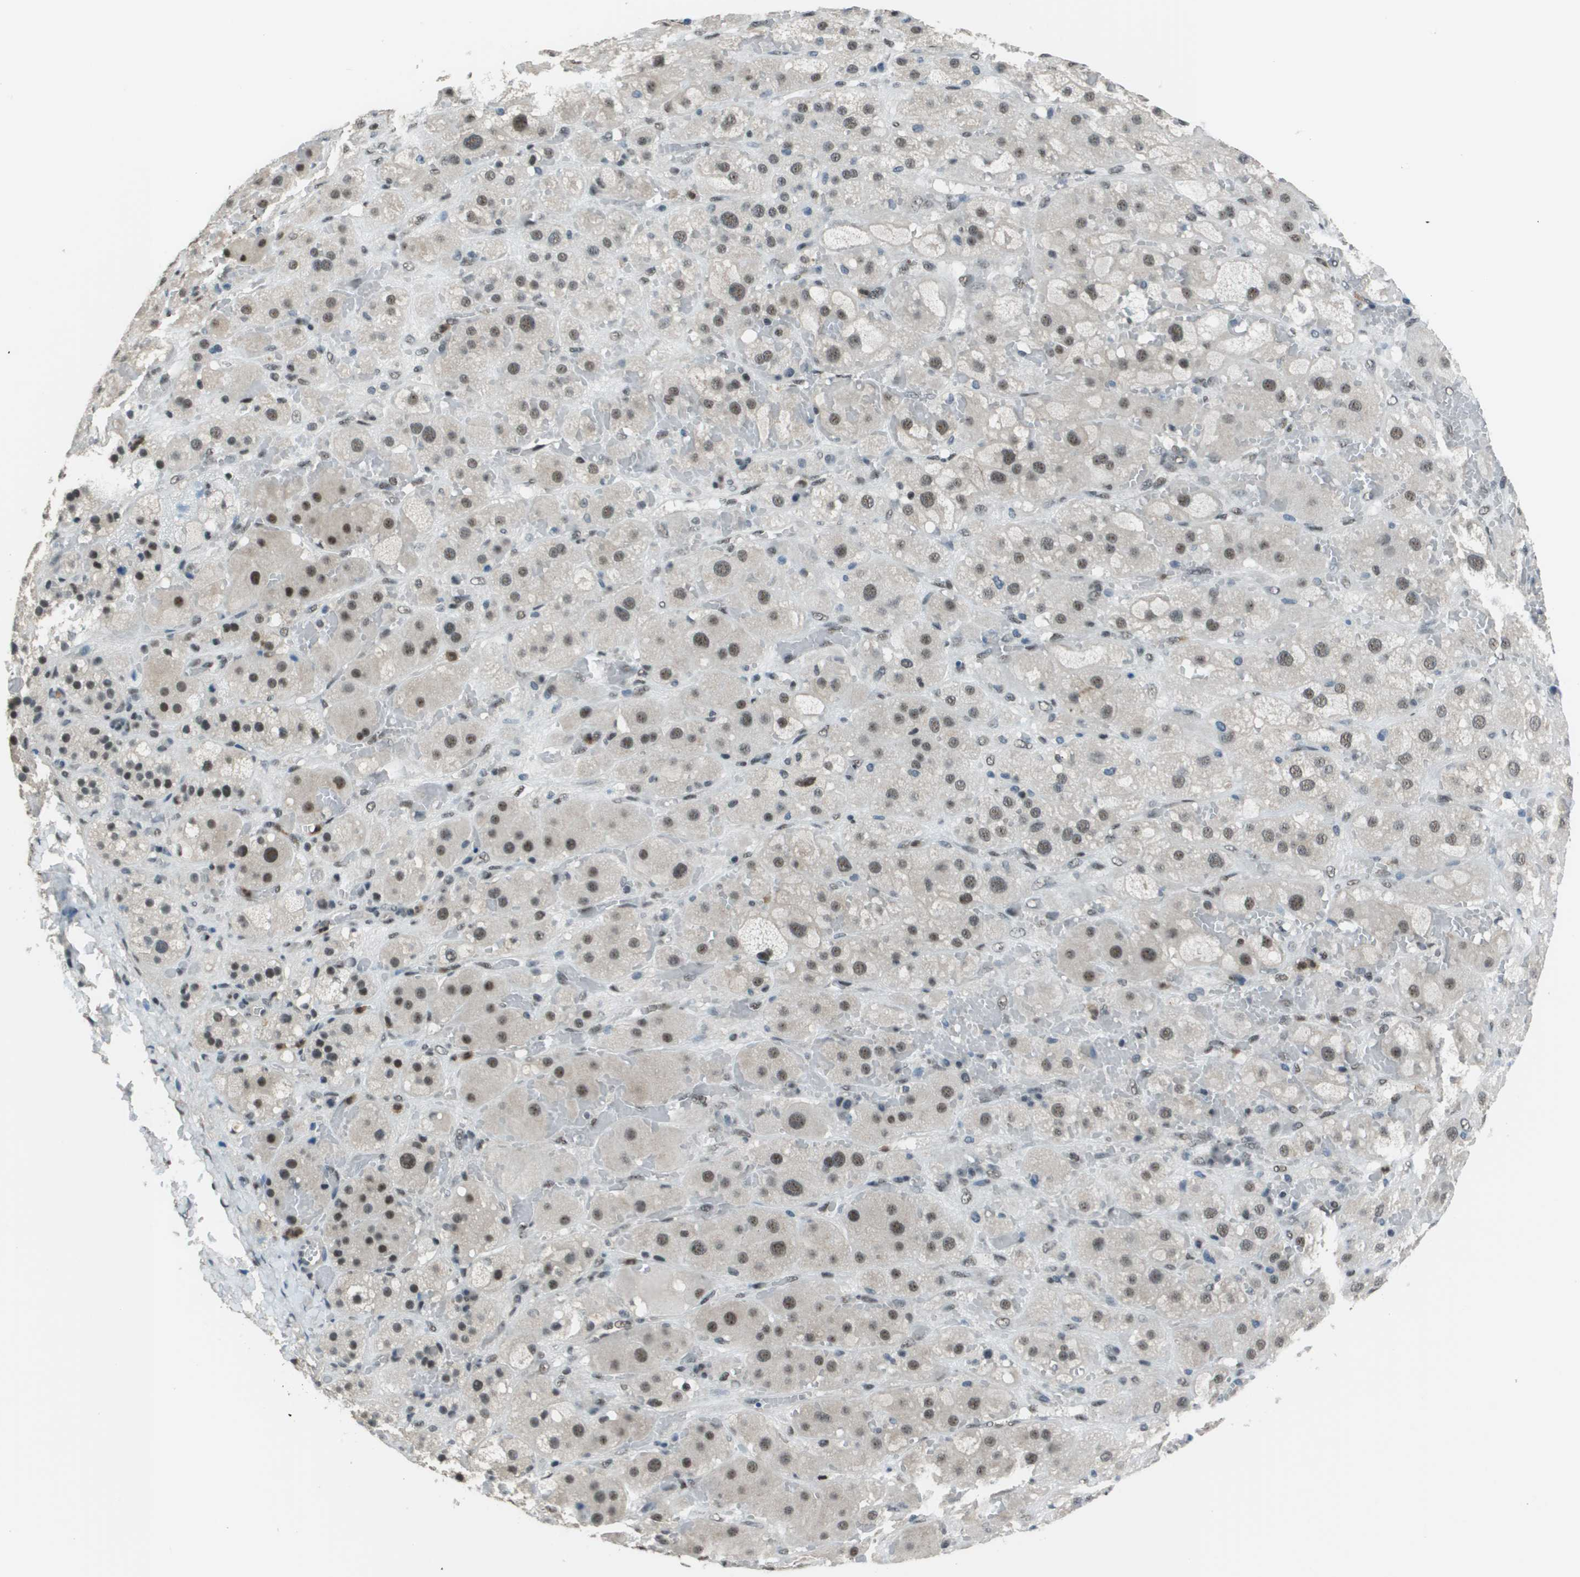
{"staining": {"intensity": "moderate", "quantity": ">75%", "location": "nuclear"}, "tissue": "adrenal gland", "cell_type": "Glandular cells", "image_type": "normal", "snomed": [{"axis": "morphology", "description": "Normal tissue, NOS"}, {"axis": "topography", "description": "Adrenal gland"}], "caption": "IHC micrograph of unremarkable adrenal gland stained for a protein (brown), which demonstrates medium levels of moderate nuclear staining in approximately >75% of glandular cells.", "gene": "DEPDC1", "patient": {"sex": "female", "age": 47}}